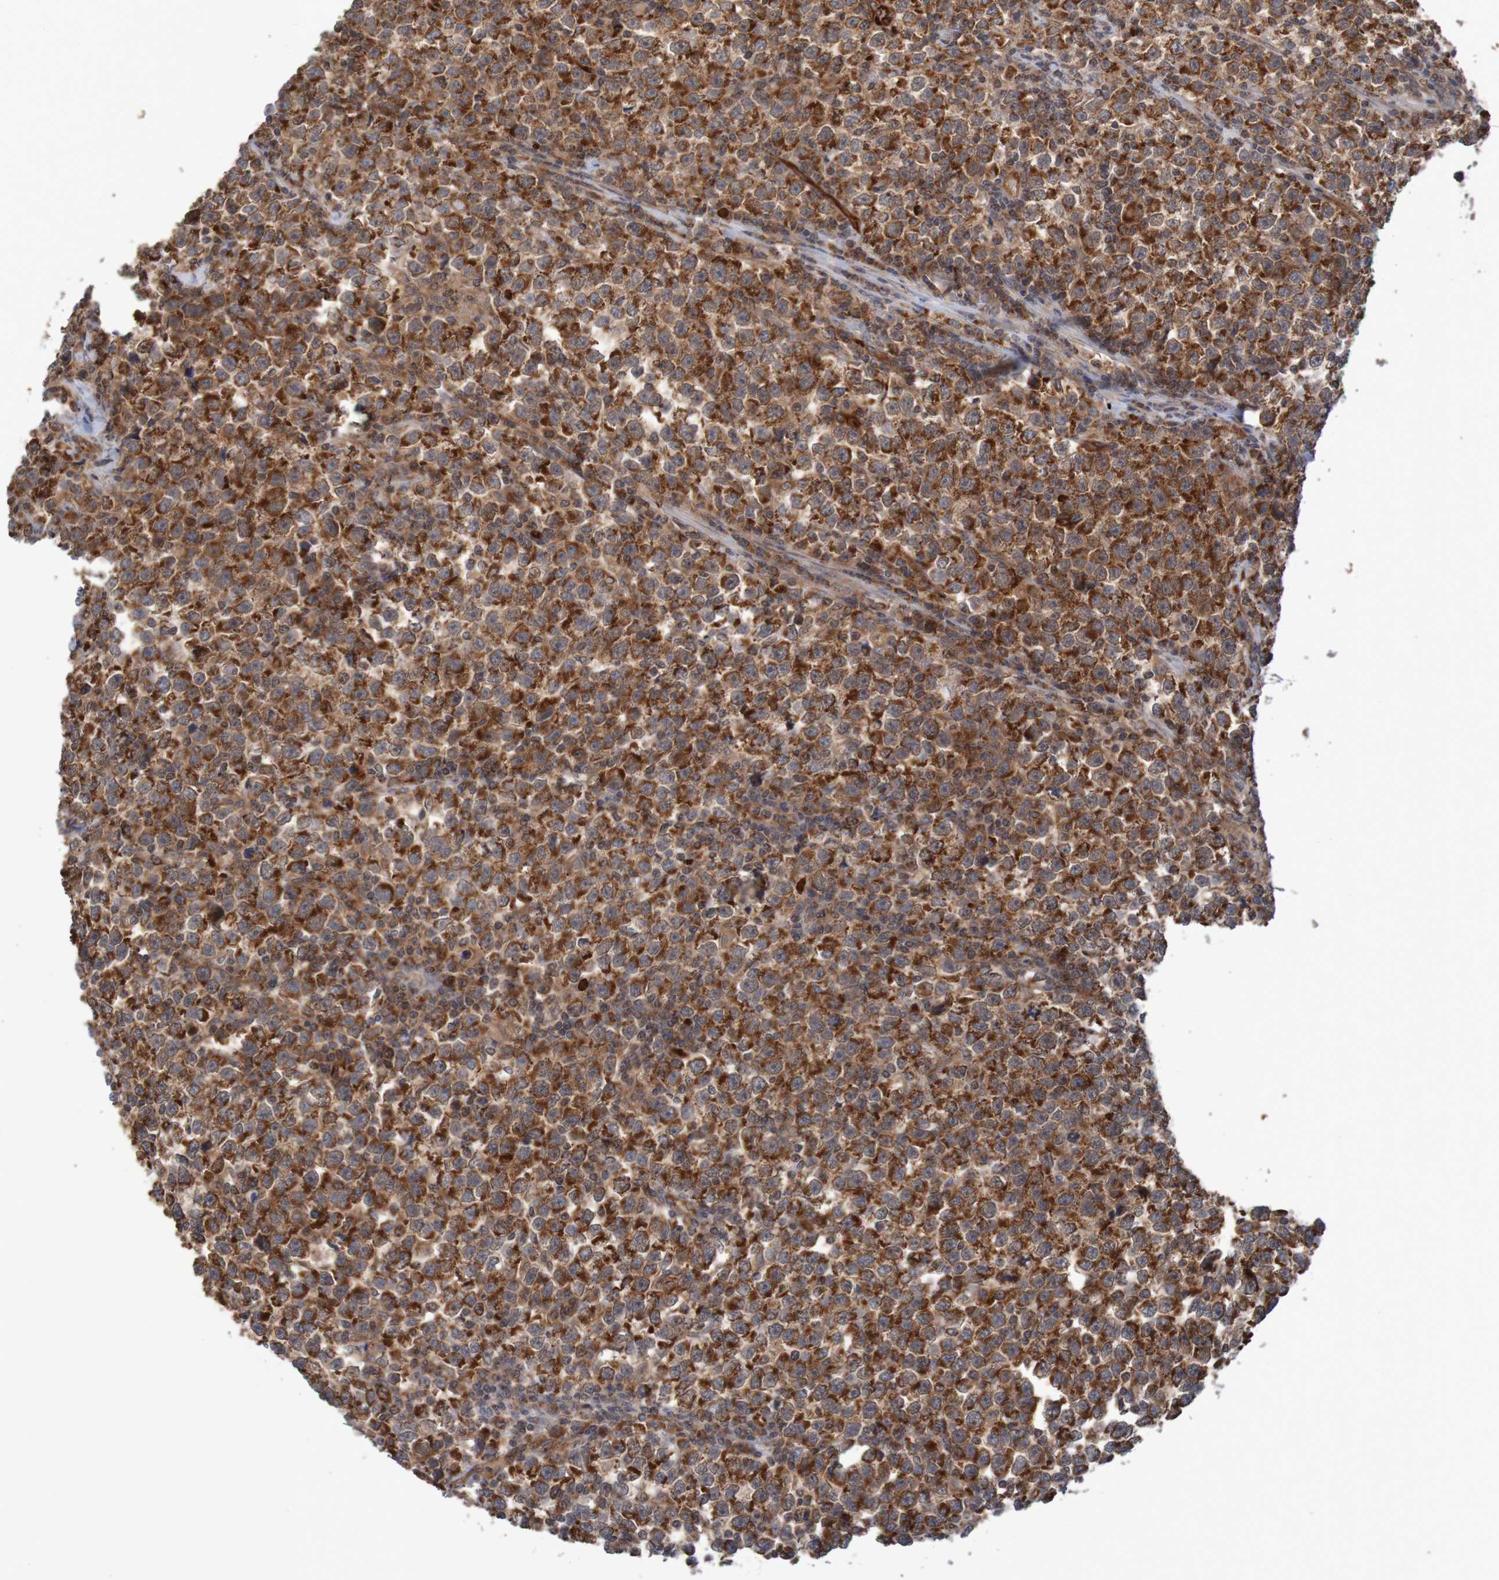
{"staining": {"intensity": "strong", "quantity": ">75%", "location": "cytoplasmic/membranous"}, "tissue": "testis cancer", "cell_type": "Tumor cells", "image_type": "cancer", "snomed": [{"axis": "morphology", "description": "Seminoma, NOS"}, {"axis": "topography", "description": "Testis"}], "caption": "The micrograph exhibits immunohistochemical staining of testis seminoma. There is strong cytoplasmic/membranous positivity is present in about >75% of tumor cells.", "gene": "MRPL52", "patient": {"sex": "male", "age": 43}}